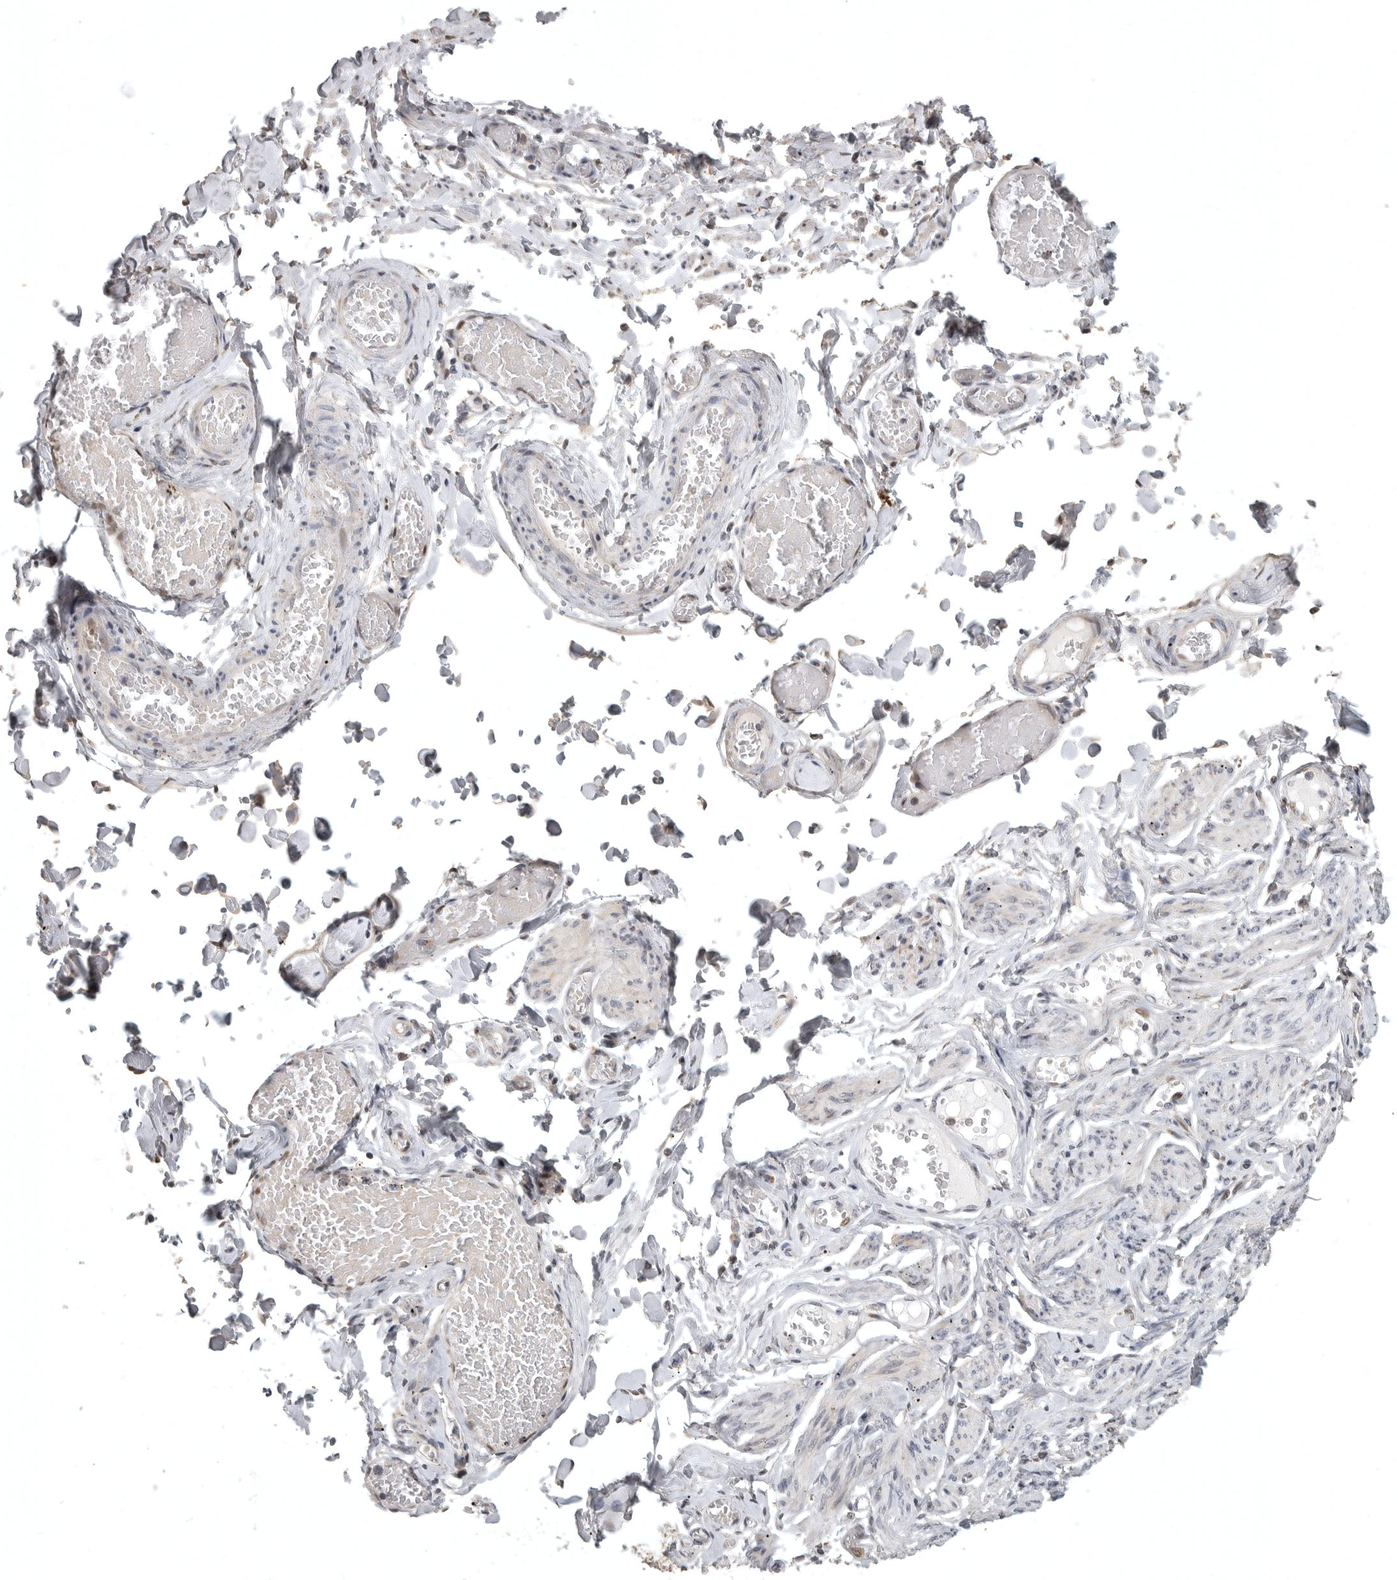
{"staining": {"intensity": "weak", "quantity": "25%-75%", "location": "cytoplasmic/membranous"}, "tissue": "adipose tissue", "cell_type": "Adipocytes", "image_type": "normal", "snomed": [{"axis": "morphology", "description": "Normal tissue, NOS"}, {"axis": "topography", "description": "Vascular tissue"}, {"axis": "topography", "description": "Fallopian tube"}, {"axis": "topography", "description": "Ovary"}], "caption": "This photomicrograph reveals immunohistochemistry (IHC) staining of unremarkable human adipose tissue, with low weak cytoplasmic/membranous staining in approximately 25%-75% of adipocytes.", "gene": "POLE2", "patient": {"sex": "female", "age": 67}}